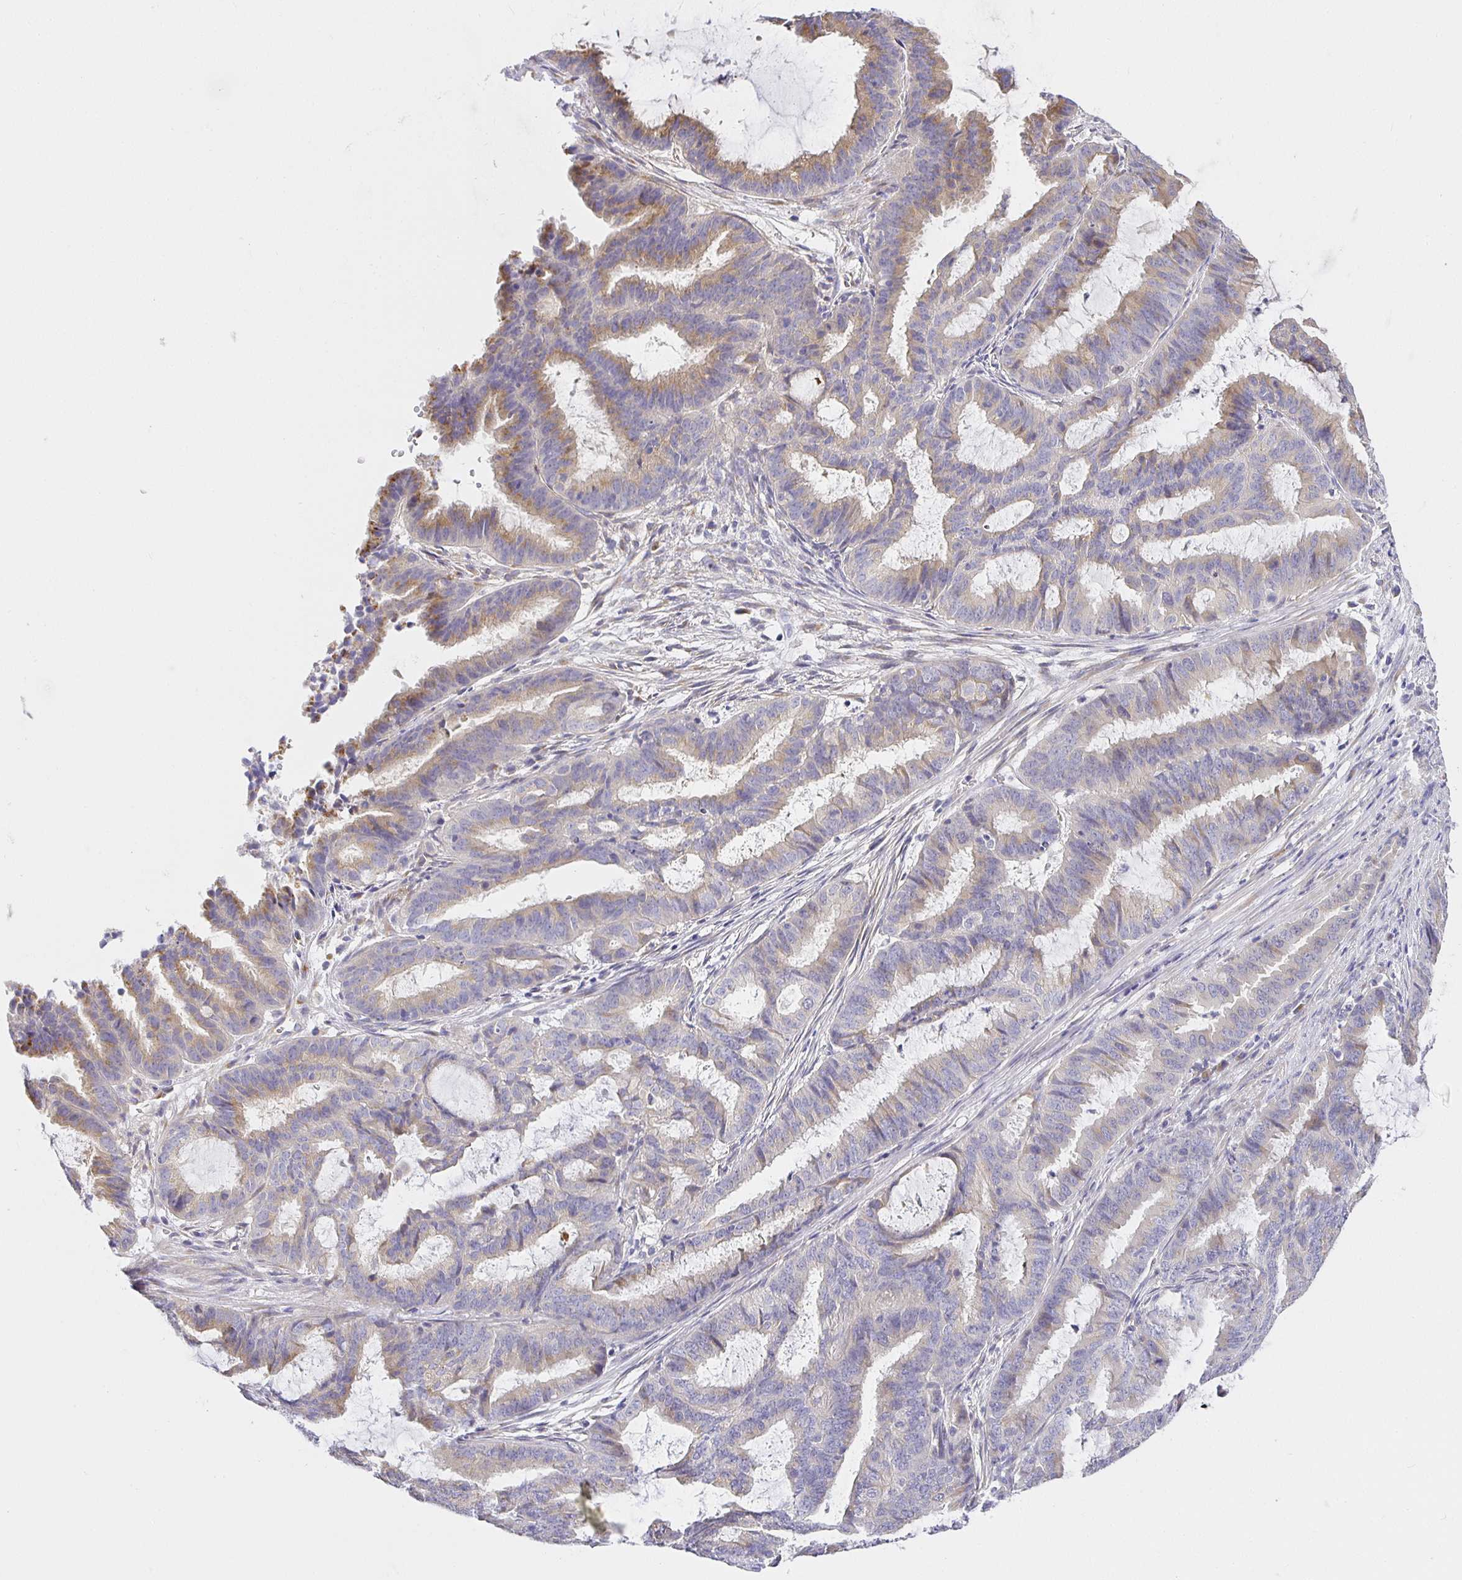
{"staining": {"intensity": "moderate", "quantity": "25%-75%", "location": "cytoplasmic/membranous"}, "tissue": "endometrial cancer", "cell_type": "Tumor cells", "image_type": "cancer", "snomed": [{"axis": "morphology", "description": "Adenocarcinoma, NOS"}, {"axis": "topography", "description": "Endometrium"}], "caption": "High-magnification brightfield microscopy of adenocarcinoma (endometrial) stained with DAB (brown) and counterstained with hematoxylin (blue). tumor cells exhibit moderate cytoplasmic/membranous positivity is appreciated in about25%-75% of cells.", "gene": "OPALIN", "patient": {"sex": "female", "age": 51}}